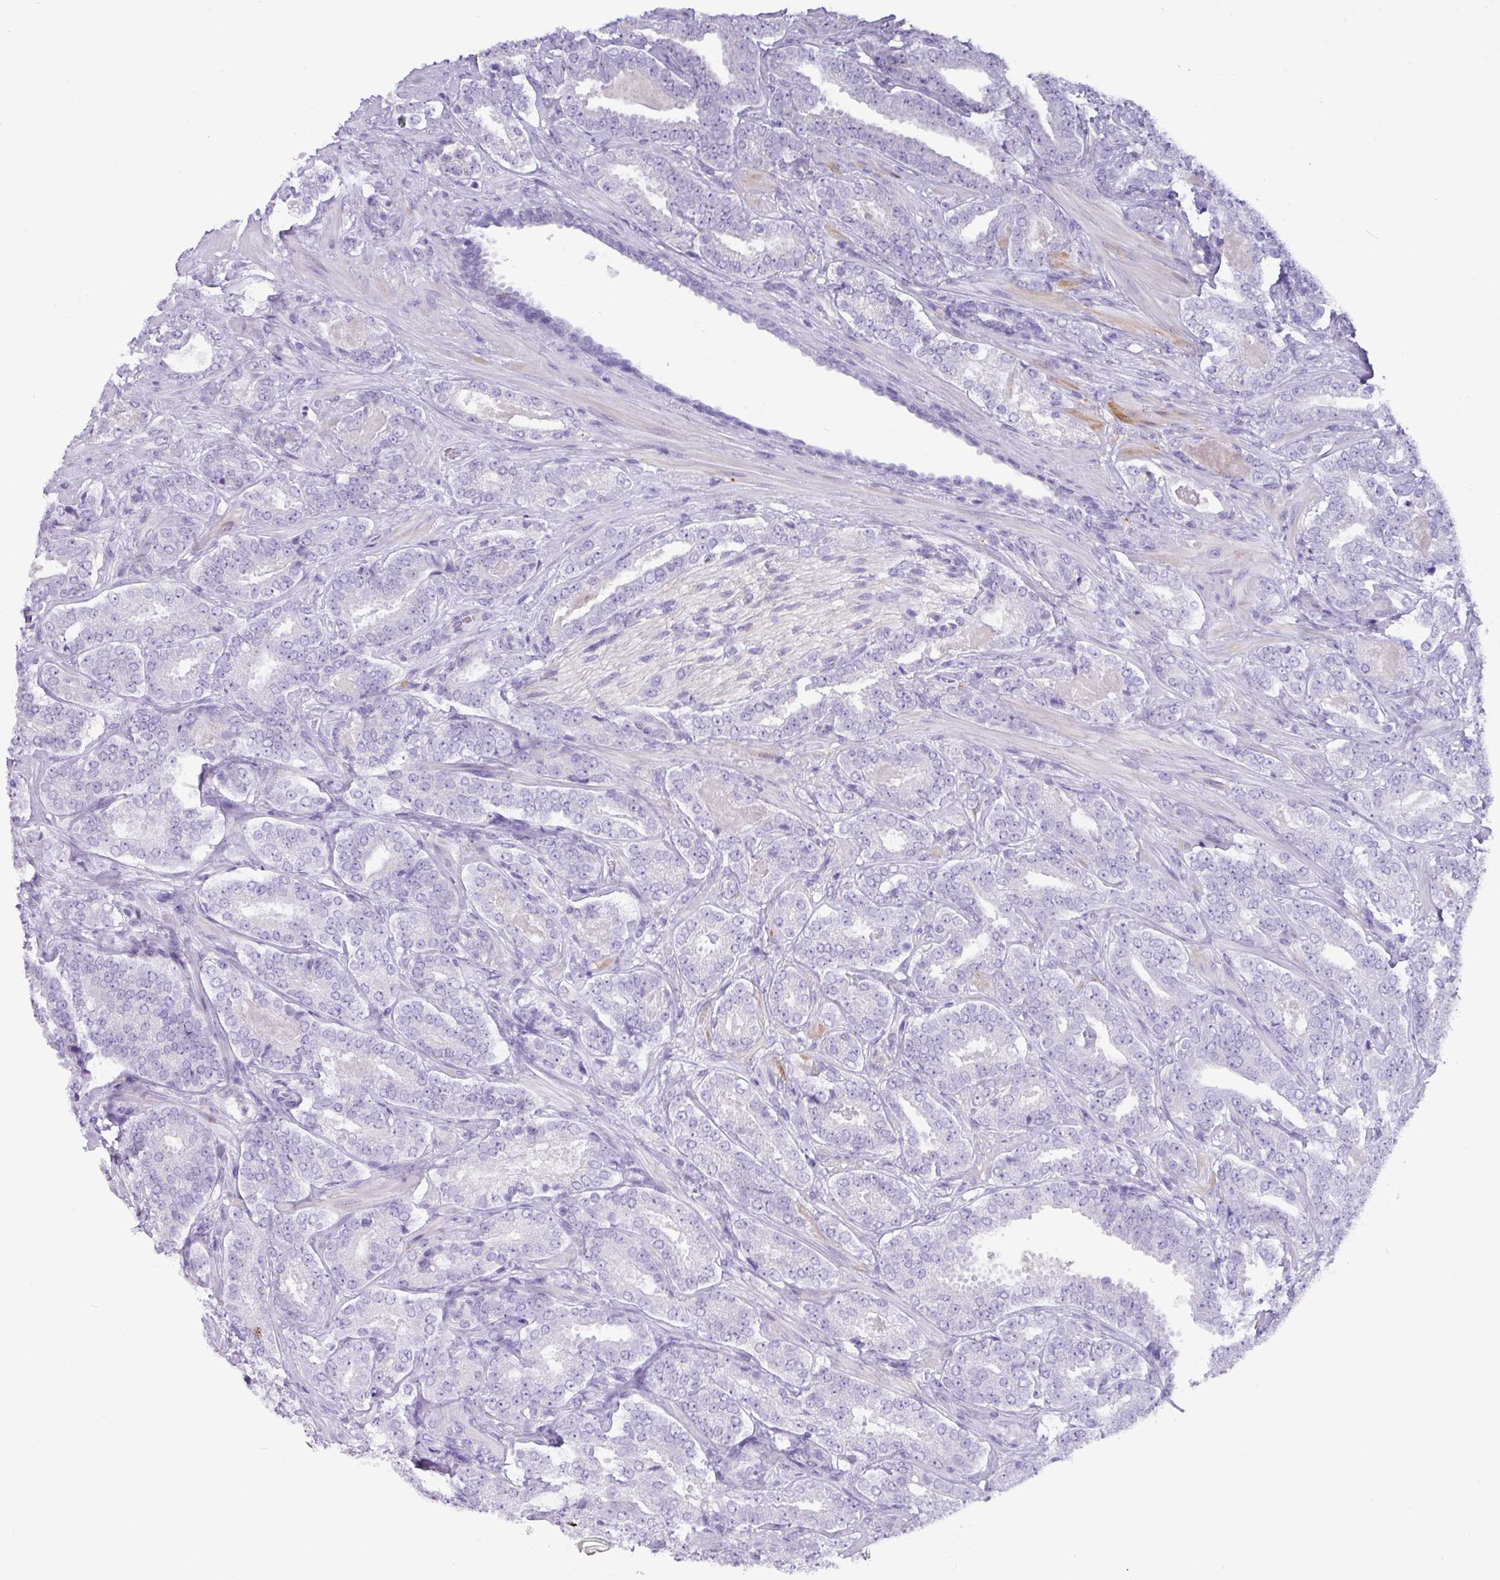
{"staining": {"intensity": "negative", "quantity": "none", "location": "none"}, "tissue": "prostate cancer", "cell_type": "Tumor cells", "image_type": "cancer", "snomed": [{"axis": "morphology", "description": "Adenocarcinoma, High grade"}, {"axis": "topography", "description": "Prostate"}], "caption": "Photomicrograph shows no protein positivity in tumor cells of prostate cancer (adenocarcinoma (high-grade)) tissue.", "gene": "ZNF524", "patient": {"sex": "male", "age": 65}}